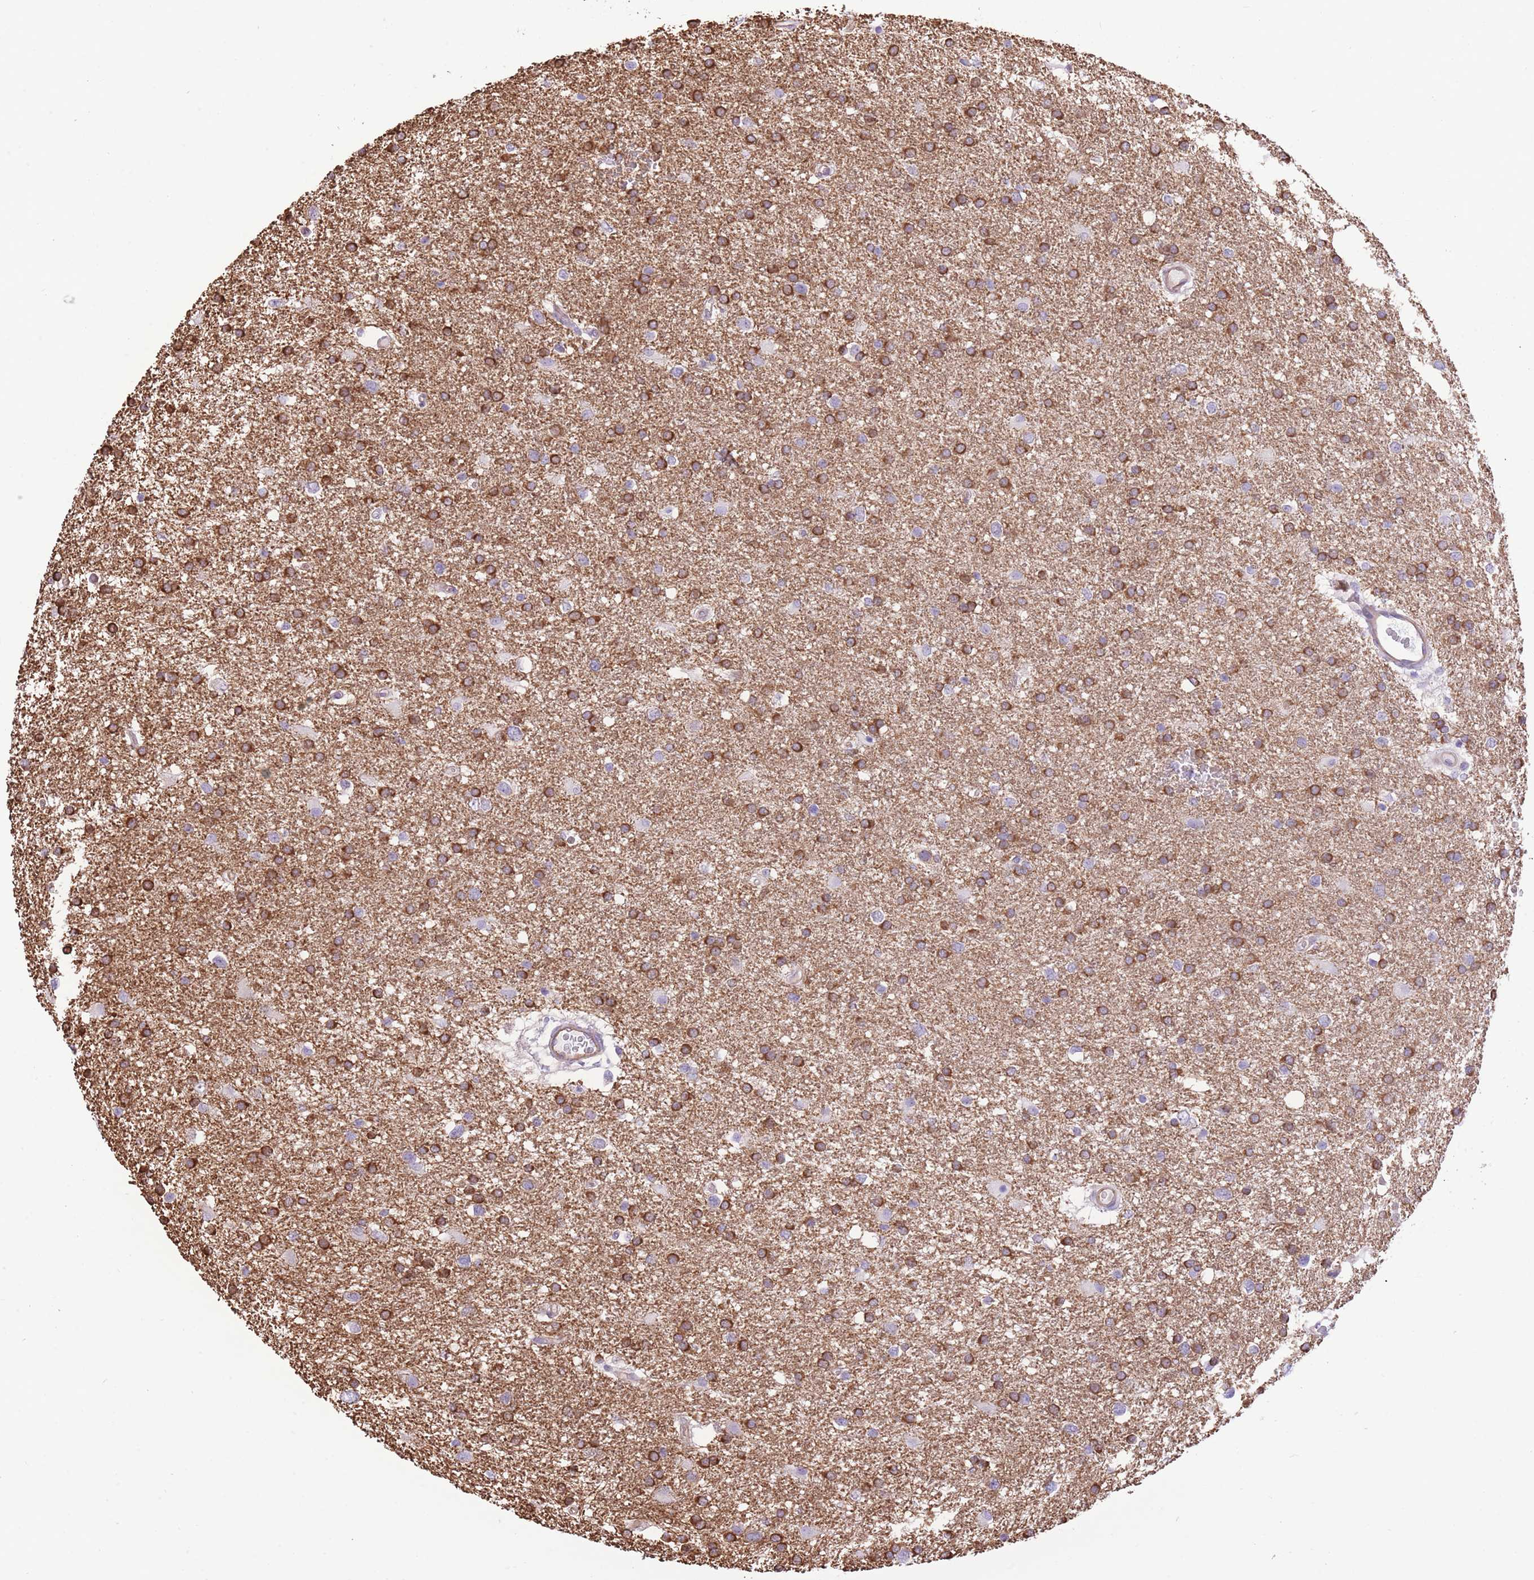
{"staining": {"intensity": "moderate", "quantity": ">75%", "location": "cytoplasmic/membranous"}, "tissue": "glioma", "cell_type": "Tumor cells", "image_type": "cancer", "snomed": [{"axis": "morphology", "description": "Glioma, malignant, Low grade"}, {"axis": "topography", "description": "Brain"}], "caption": "An immunohistochemistry micrograph of neoplastic tissue is shown. Protein staining in brown highlights moderate cytoplasmic/membranous positivity in malignant glioma (low-grade) within tumor cells. (IHC, brightfield microscopy, high magnification).", "gene": "RHOU", "patient": {"sex": "female", "age": 32}}